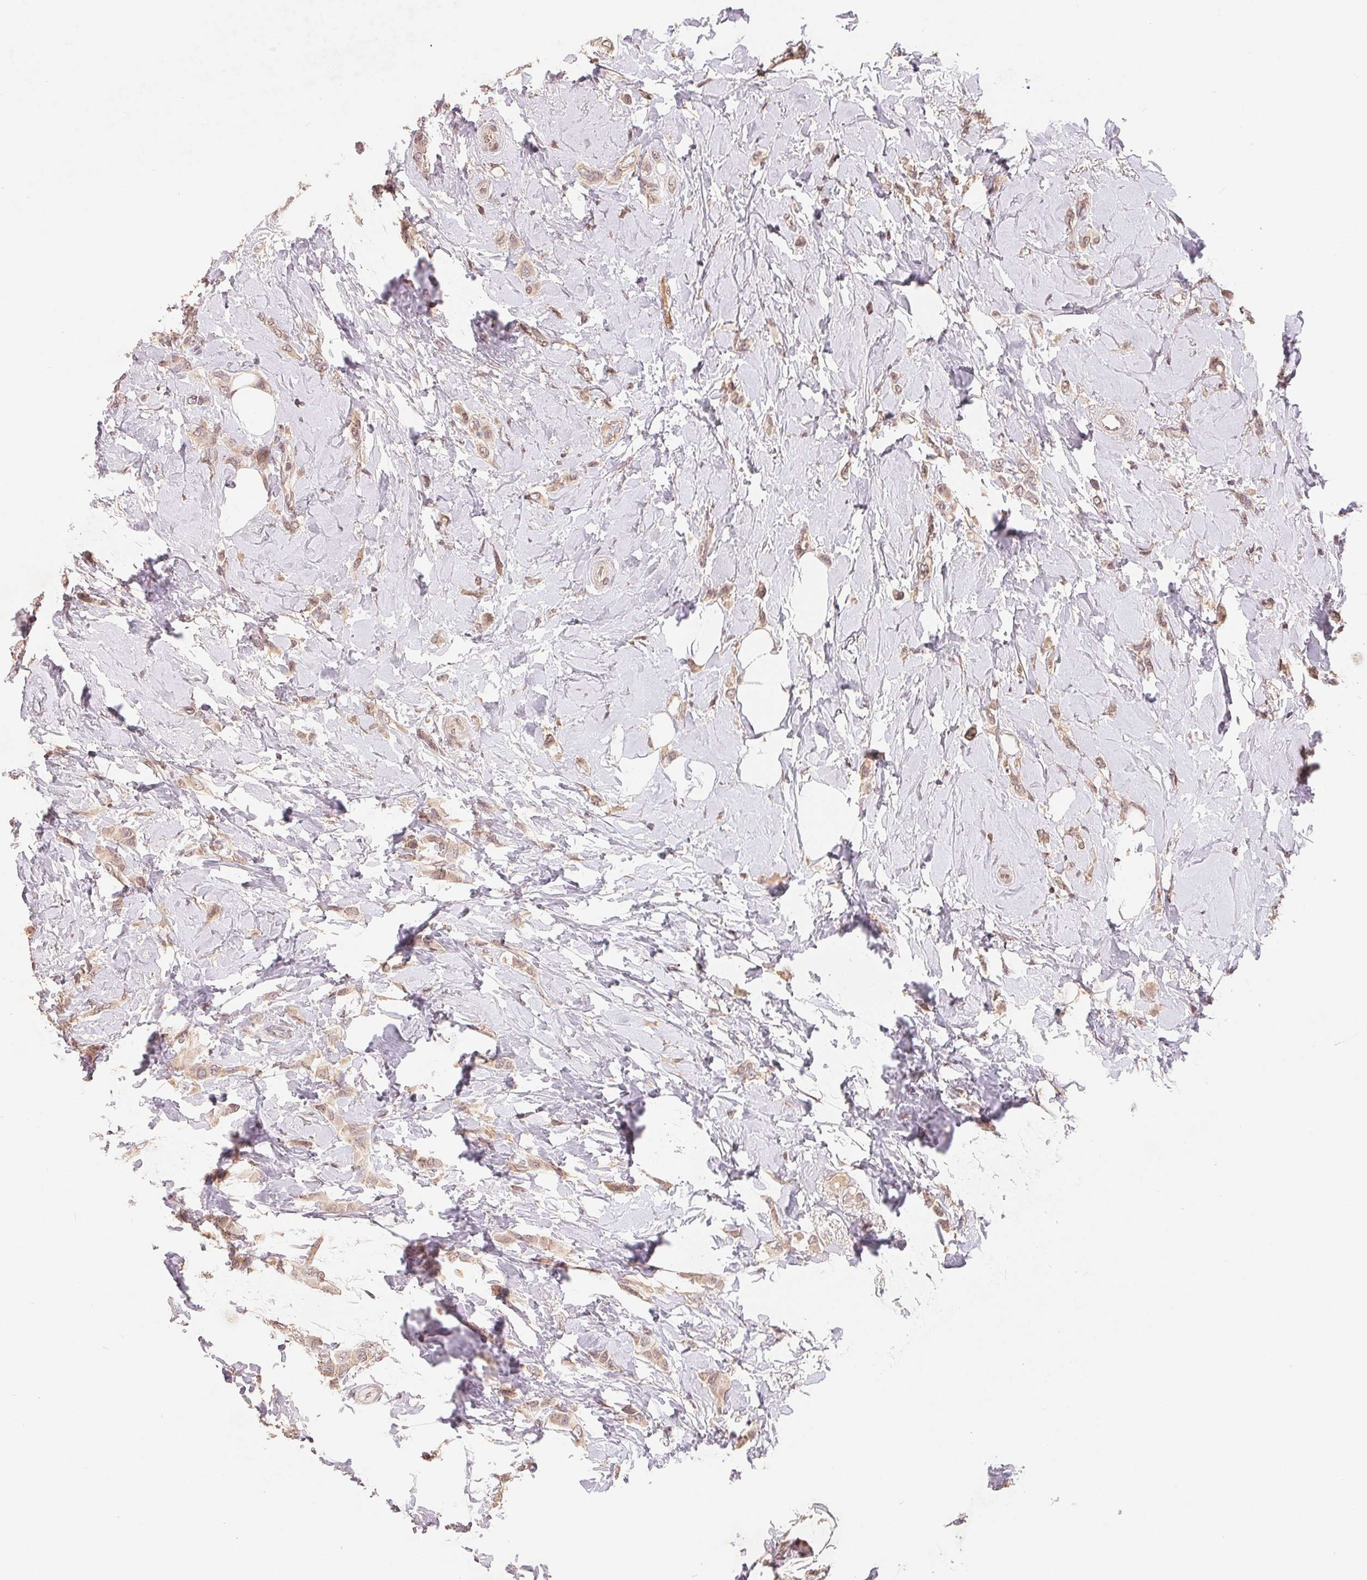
{"staining": {"intensity": "weak", "quantity": ">75%", "location": "cytoplasmic/membranous,nuclear"}, "tissue": "breast cancer", "cell_type": "Tumor cells", "image_type": "cancer", "snomed": [{"axis": "morphology", "description": "Lobular carcinoma"}, {"axis": "topography", "description": "Breast"}], "caption": "Immunohistochemical staining of lobular carcinoma (breast) demonstrates low levels of weak cytoplasmic/membranous and nuclear positivity in about >75% of tumor cells. (Stains: DAB in brown, nuclei in blue, Microscopy: brightfield microscopy at high magnification).", "gene": "HMGN3", "patient": {"sex": "female", "age": 66}}